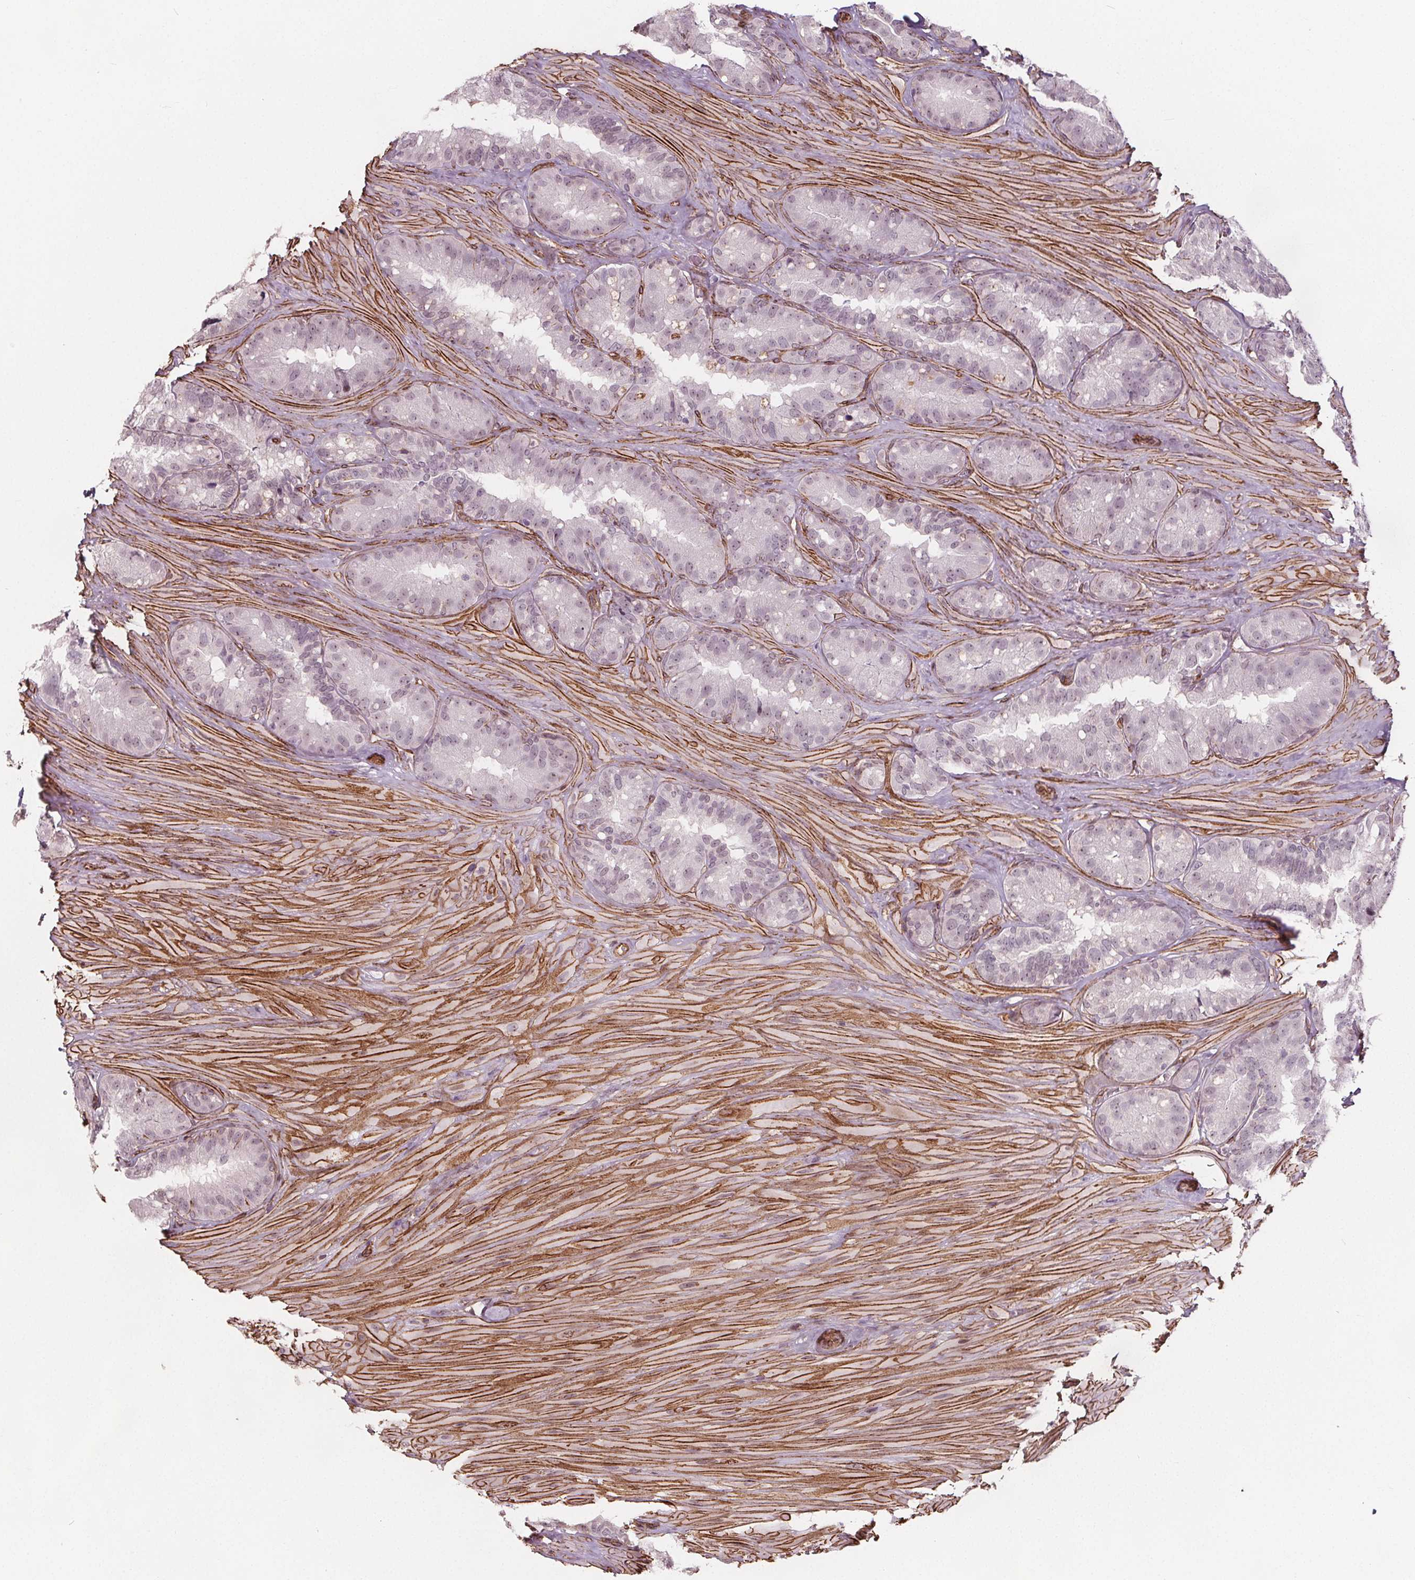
{"staining": {"intensity": "weak", "quantity": "<25%", "location": "nuclear"}, "tissue": "seminal vesicle", "cell_type": "Glandular cells", "image_type": "normal", "snomed": [{"axis": "morphology", "description": "Normal tissue, NOS"}, {"axis": "topography", "description": "Seminal veicle"}], "caption": "An image of seminal vesicle stained for a protein displays no brown staining in glandular cells. (DAB (3,3'-diaminobenzidine) immunohistochemistry visualized using brightfield microscopy, high magnification).", "gene": "HAS1", "patient": {"sex": "male", "age": 60}}